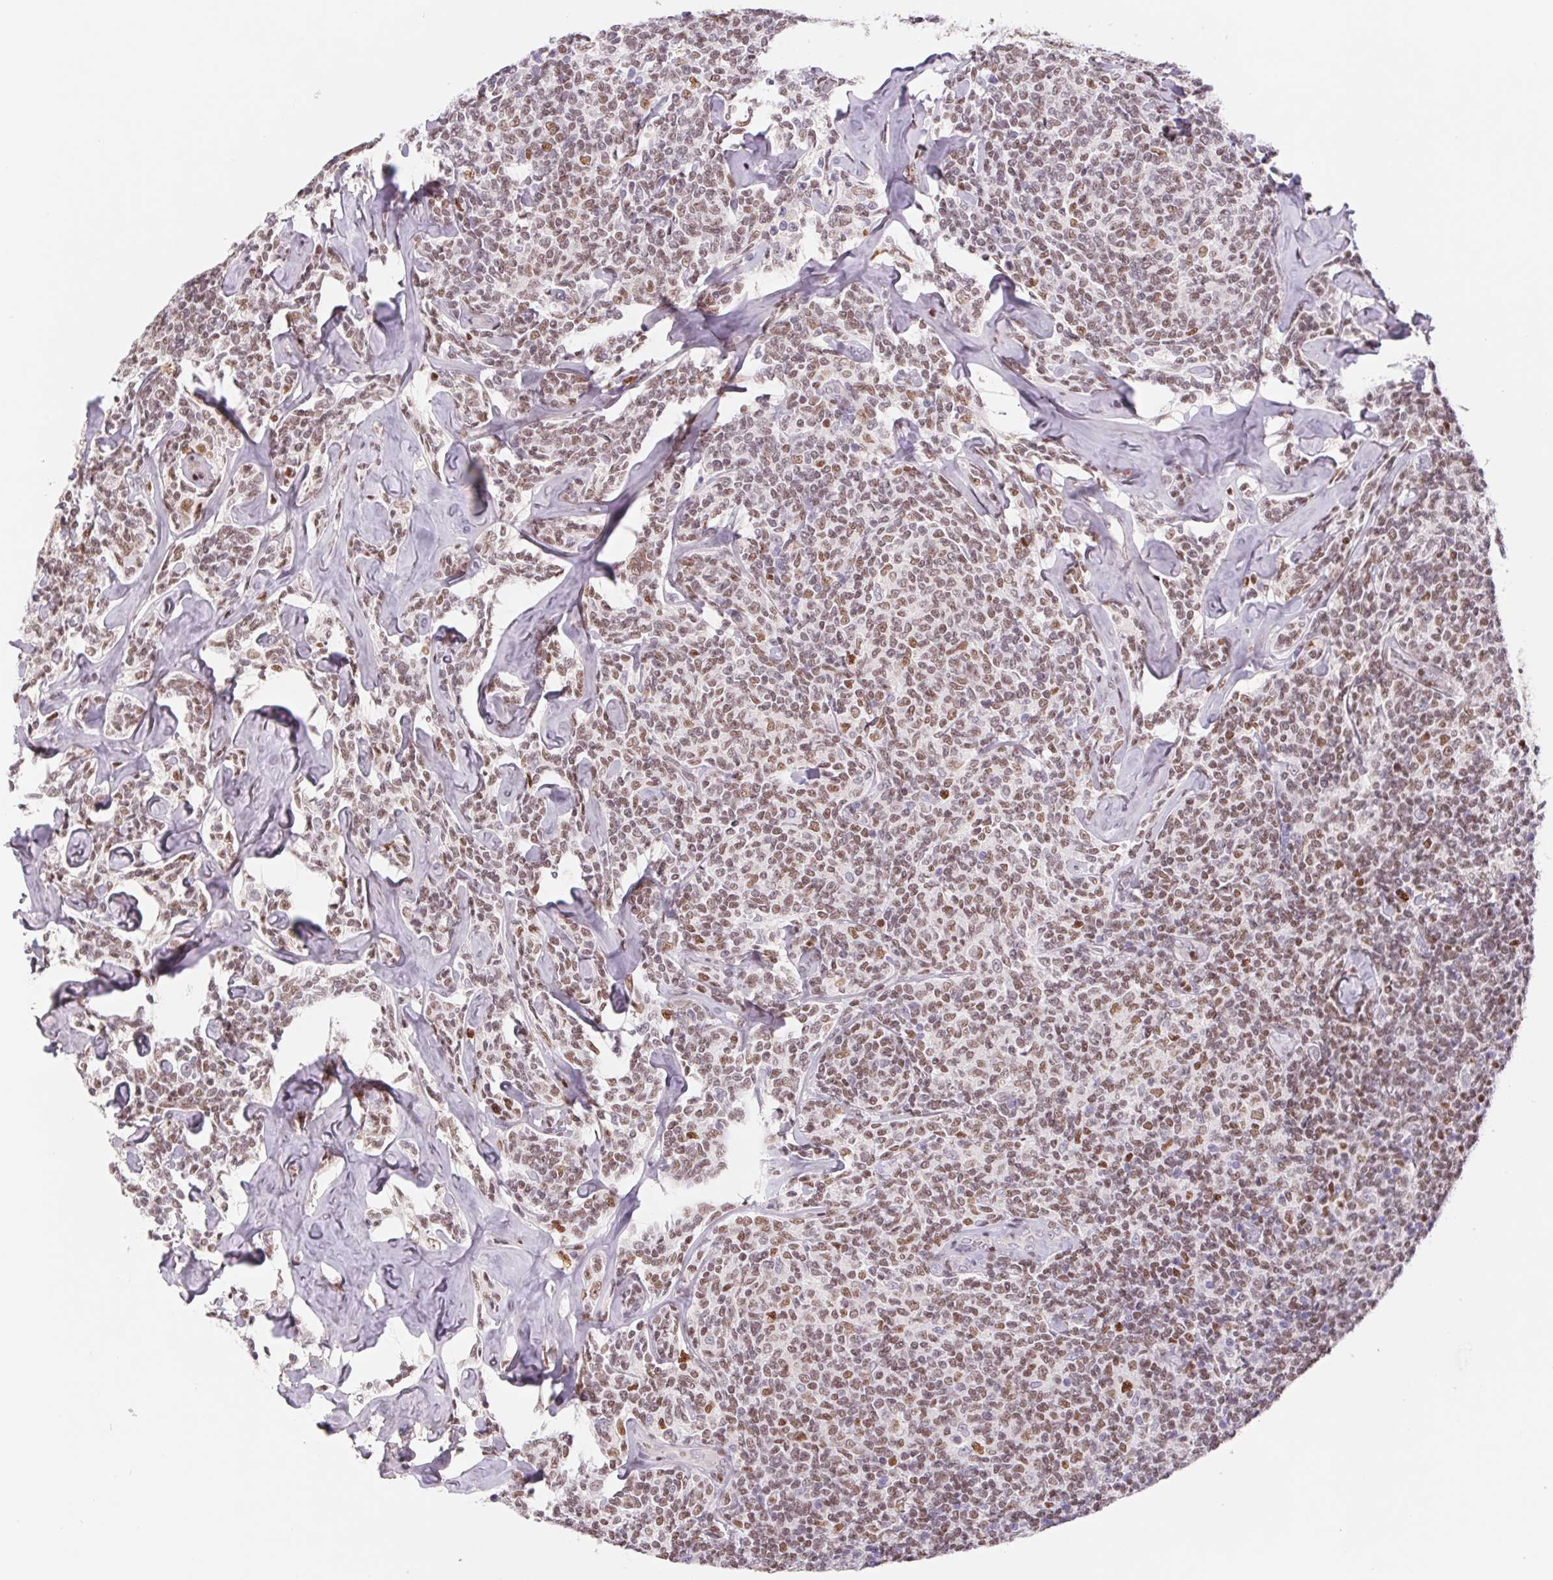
{"staining": {"intensity": "moderate", "quantity": ">75%", "location": "nuclear"}, "tissue": "lymphoma", "cell_type": "Tumor cells", "image_type": "cancer", "snomed": [{"axis": "morphology", "description": "Malignant lymphoma, non-Hodgkin's type, Low grade"}, {"axis": "topography", "description": "Lymph node"}], "caption": "Moderate nuclear positivity is present in about >75% of tumor cells in low-grade malignant lymphoma, non-Hodgkin's type.", "gene": "TRERF1", "patient": {"sex": "female", "age": 56}}